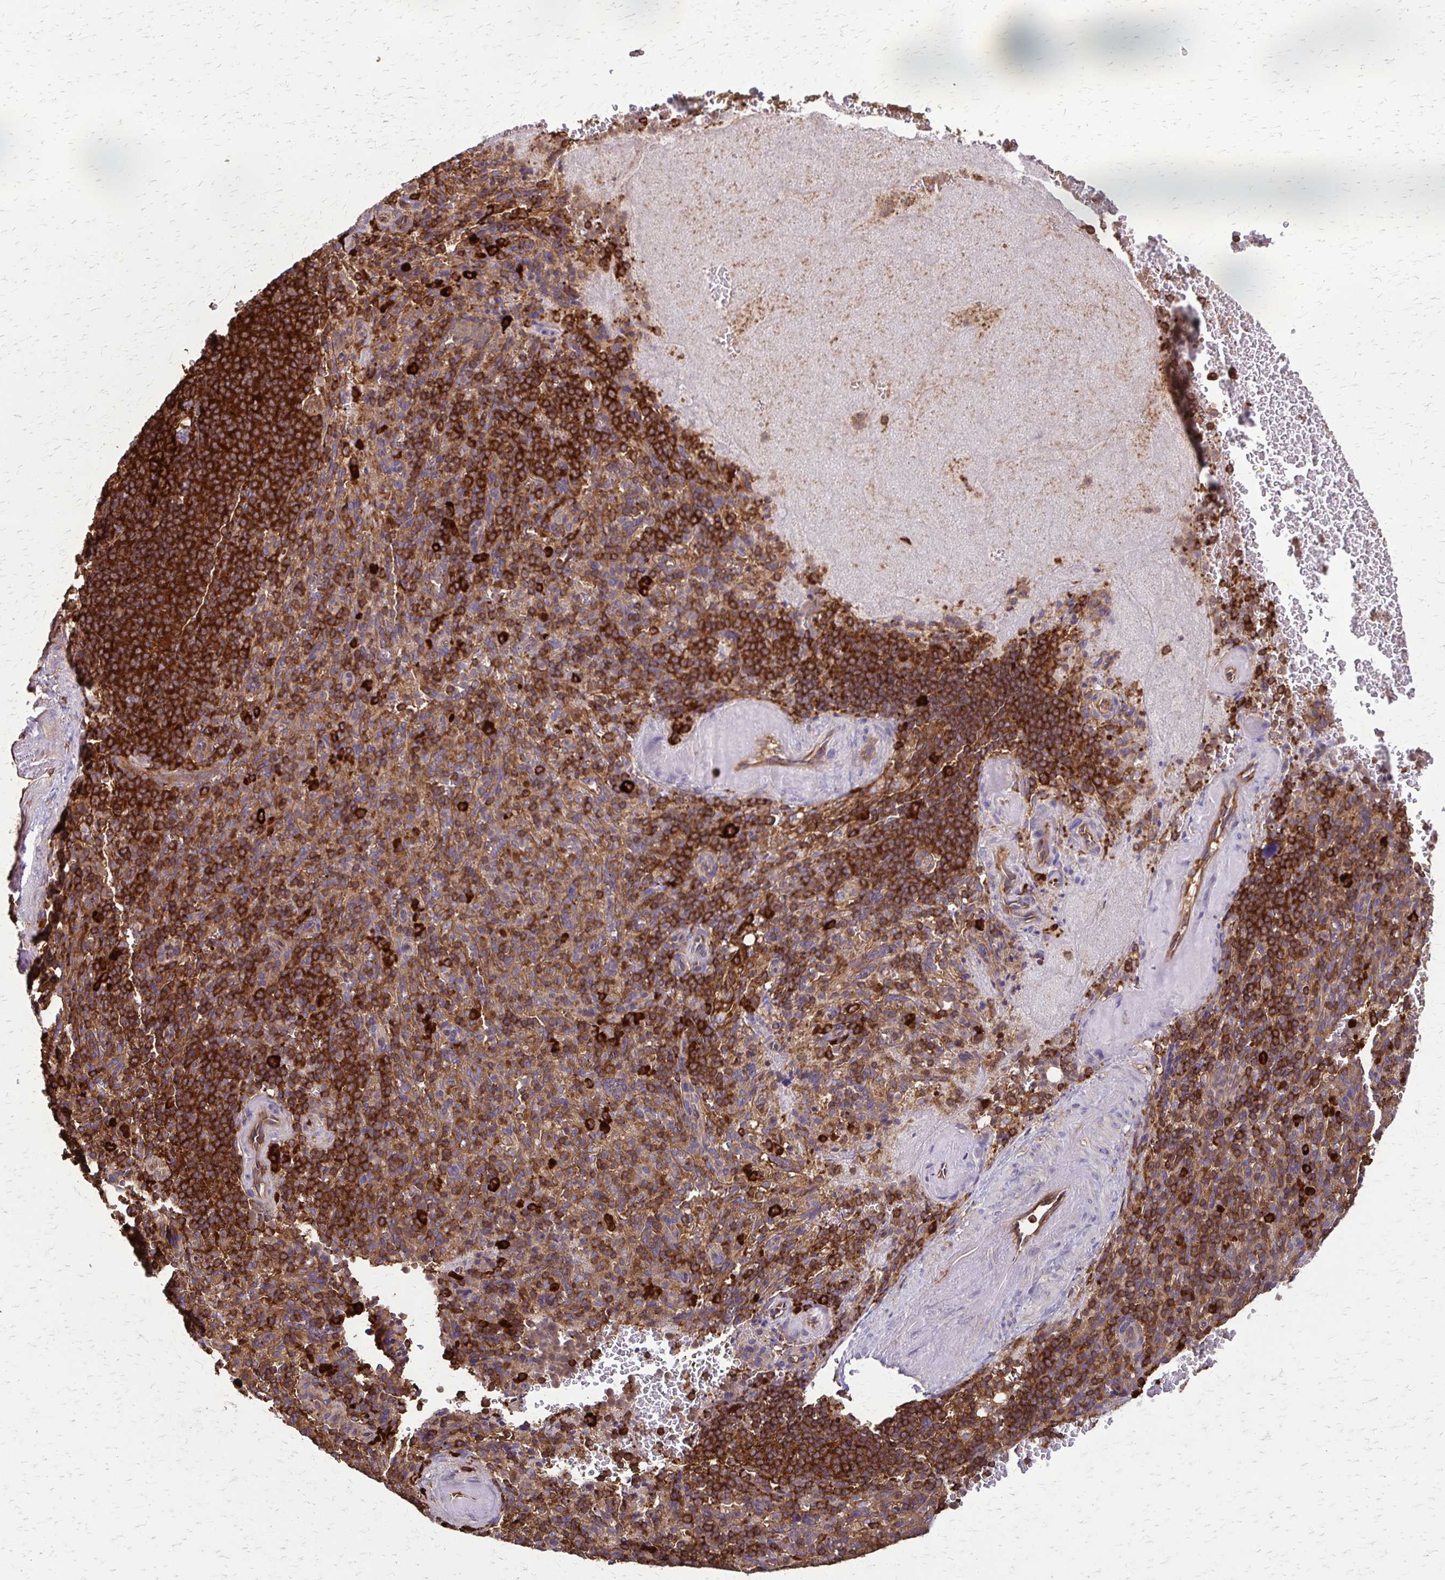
{"staining": {"intensity": "strong", "quantity": "<25%", "location": "cytoplasmic/membranous"}, "tissue": "spleen", "cell_type": "Cells in red pulp", "image_type": "normal", "snomed": [{"axis": "morphology", "description": "Normal tissue, NOS"}, {"axis": "topography", "description": "Spleen"}], "caption": "IHC staining of benign spleen, which demonstrates medium levels of strong cytoplasmic/membranous positivity in about <25% of cells in red pulp indicating strong cytoplasmic/membranous protein staining. The staining was performed using DAB (brown) for protein detection and nuclei were counterstained in hematoxylin (blue).", "gene": "EEF2", "patient": {"sex": "female", "age": 74}}